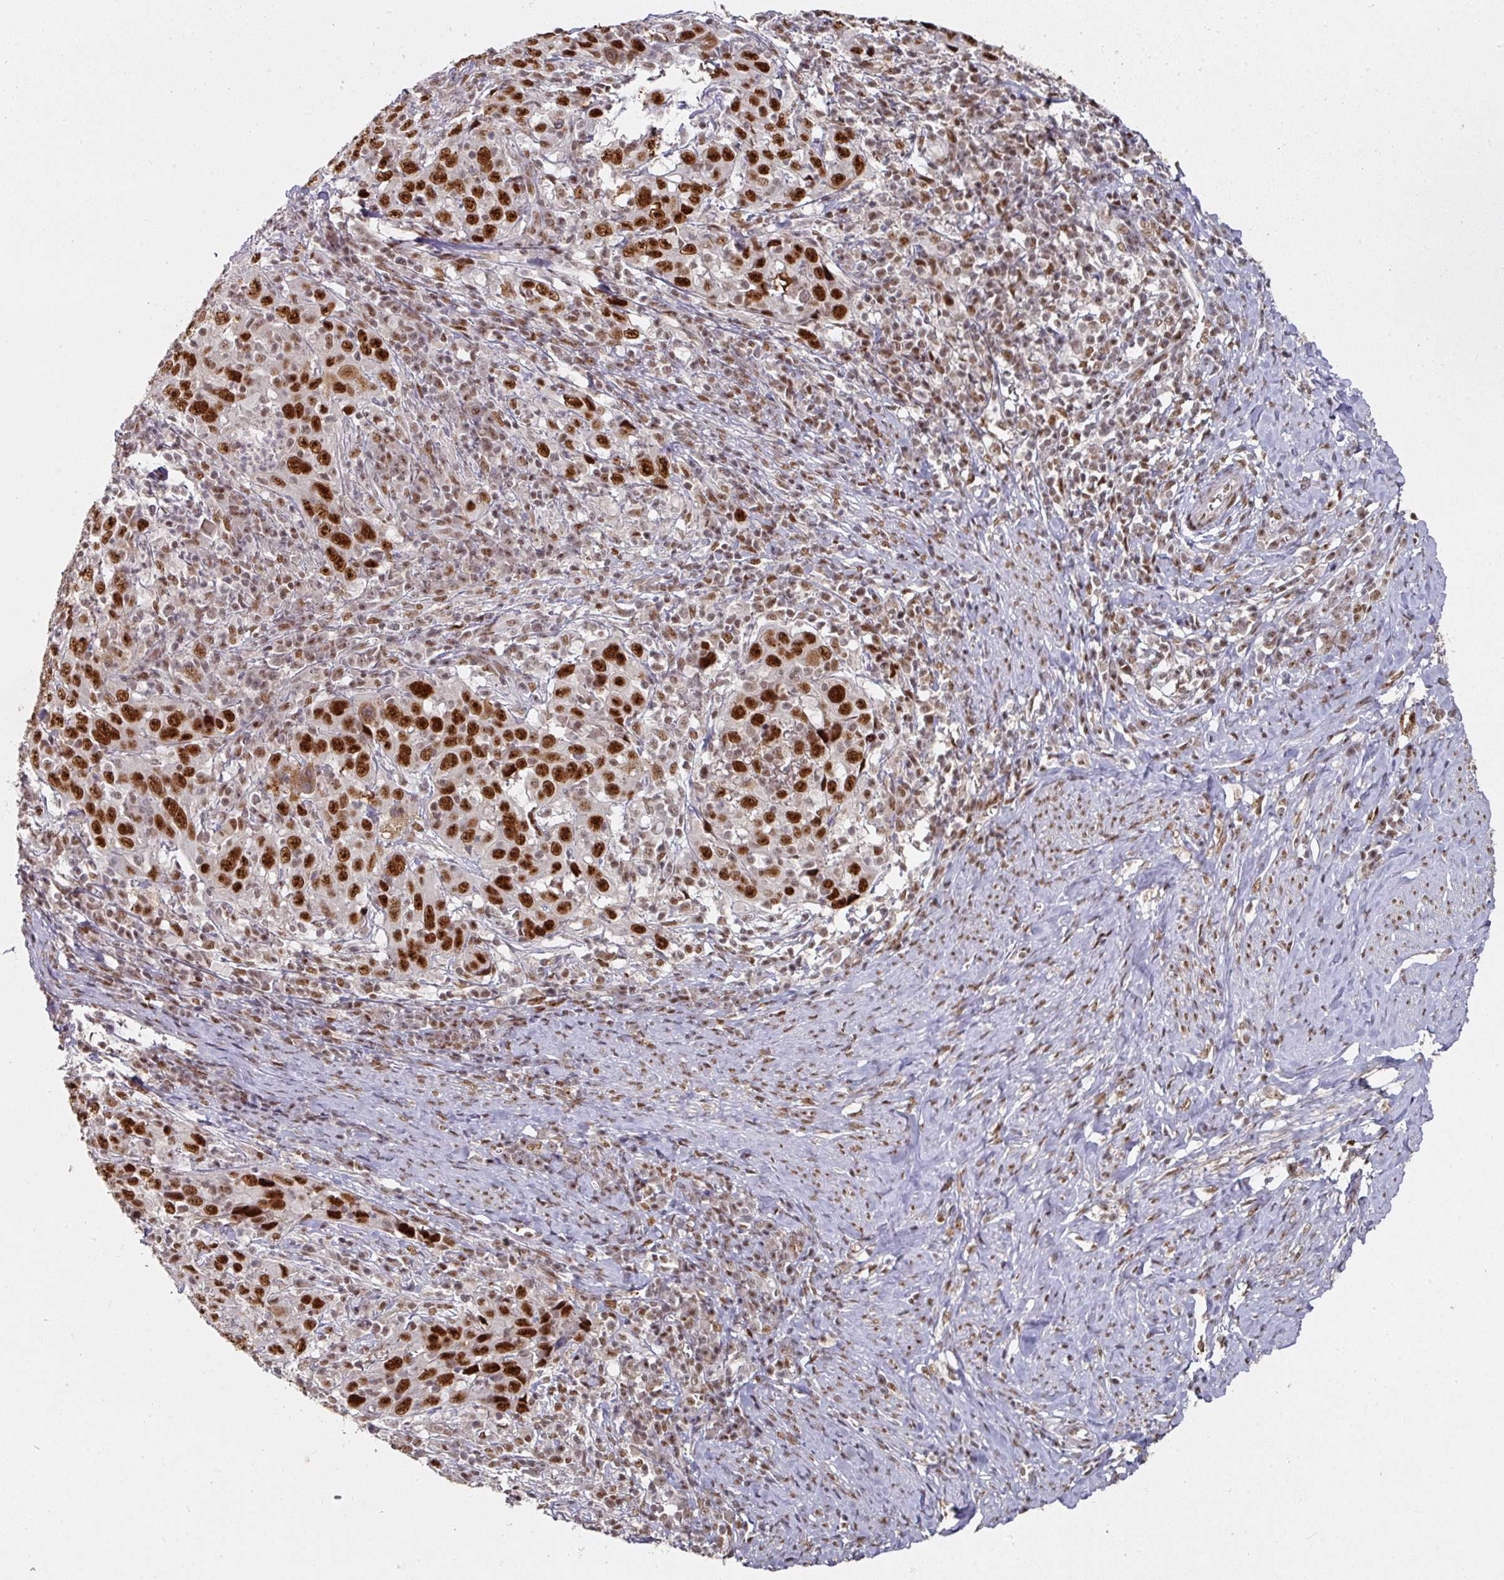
{"staining": {"intensity": "strong", "quantity": ">75%", "location": "nuclear"}, "tissue": "cervical cancer", "cell_type": "Tumor cells", "image_type": "cancer", "snomed": [{"axis": "morphology", "description": "Squamous cell carcinoma, NOS"}, {"axis": "topography", "description": "Cervix"}], "caption": "Immunohistochemistry (IHC) of cervical cancer (squamous cell carcinoma) reveals high levels of strong nuclear staining in approximately >75% of tumor cells. Immunohistochemistry (IHC) stains the protein of interest in brown and the nuclei are stained blue.", "gene": "MEPCE", "patient": {"sex": "female", "age": 46}}